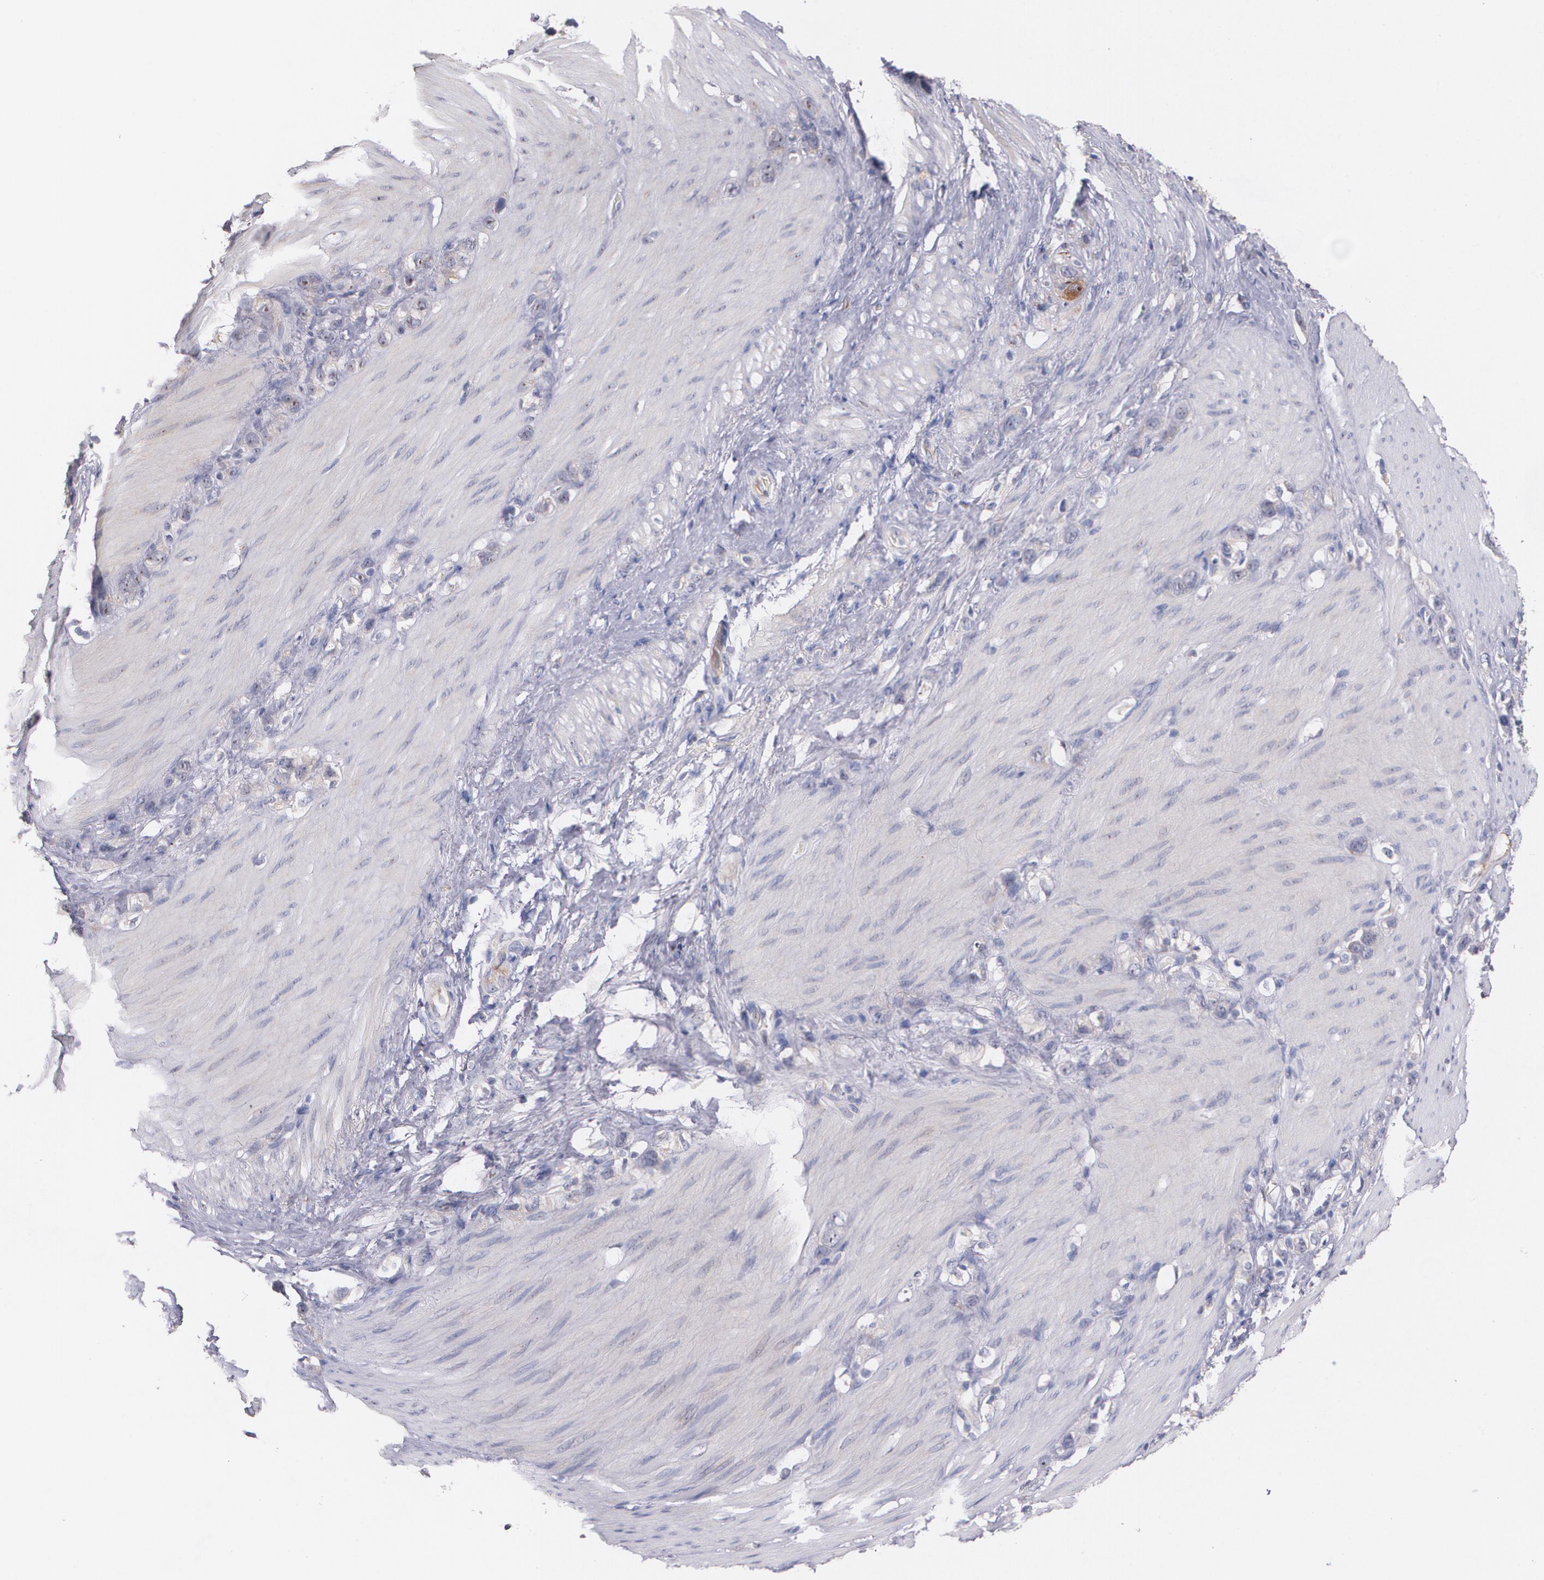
{"staining": {"intensity": "weak", "quantity": "<25%", "location": "cytoplasmic/membranous"}, "tissue": "stomach cancer", "cell_type": "Tumor cells", "image_type": "cancer", "snomed": [{"axis": "morphology", "description": "Normal tissue, NOS"}, {"axis": "morphology", "description": "Adenocarcinoma, NOS"}, {"axis": "morphology", "description": "Adenocarcinoma, High grade"}, {"axis": "topography", "description": "Stomach, upper"}, {"axis": "topography", "description": "Stomach"}], "caption": "This is a photomicrograph of immunohistochemistry staining of stomach cancer (adenocarcinoma (high-grade)), which shows no staining in tumor cells. The staining was performed using DAB to visualize the protein expression in brown, while the nuclei were stained in blue with hematoxylin (Magnification: 20x).", "gene": "AMBP", "patient": {"sex": "female", "age": 65}}